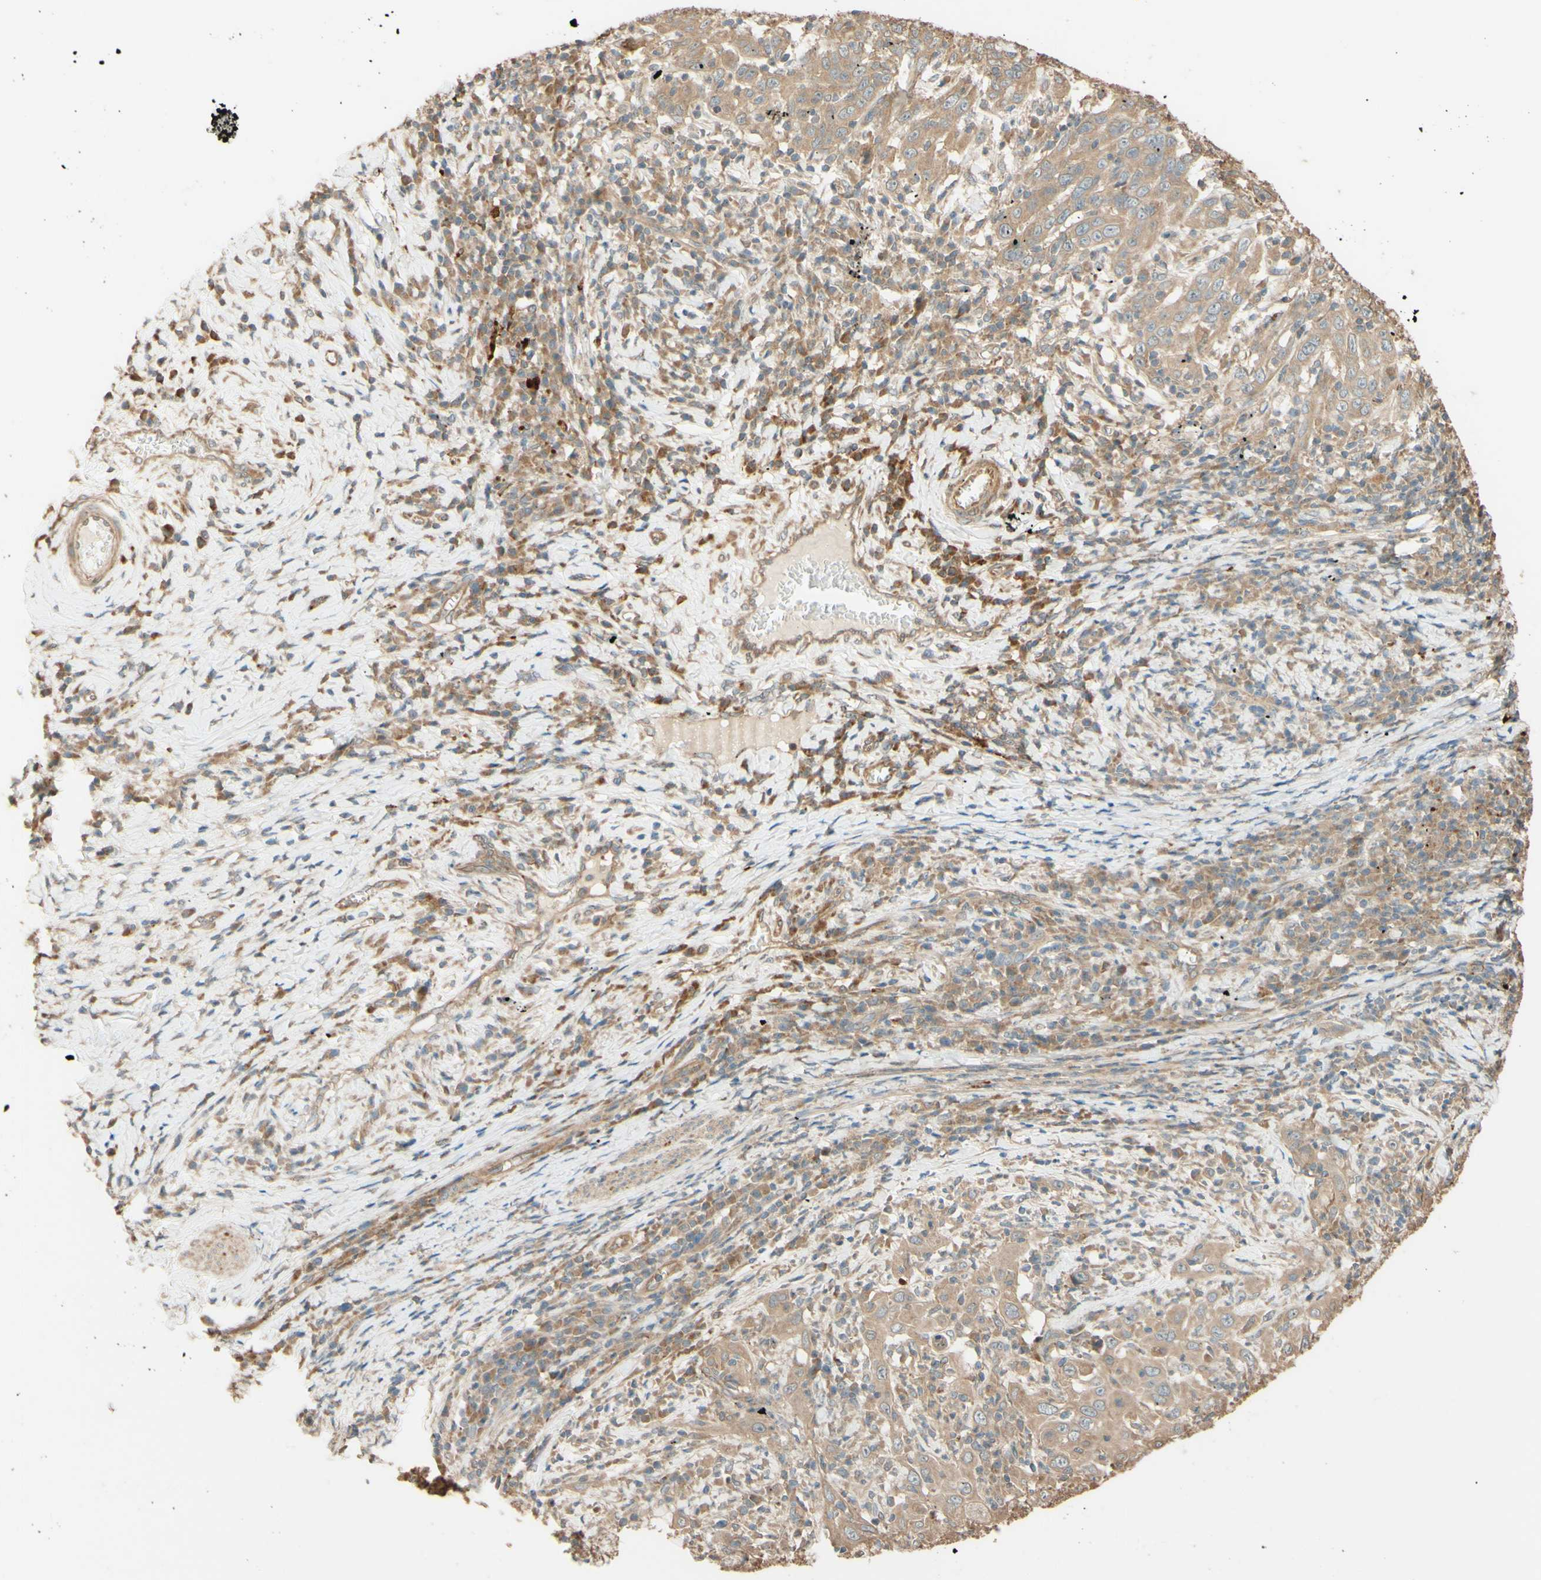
{"staining": {"intensity": "weak", "quantity": ">75%", "location": "cytoplasmic/membranous"}, "tissue": "cervical cancer", "cell_type": "Tumor cells", "image_type": "cancer", "snomed": [{"axis": "morphology", "description": "Squamous cell carcinoma, NOS"}, {"axis": "topography", "description": "Cervix"}], "caption": "Cervical cancer stained with a protein marker reveals weak staining in tumor cells.", "gene": "RNF19A", "patient": {"sex": "female", "age": 46}}